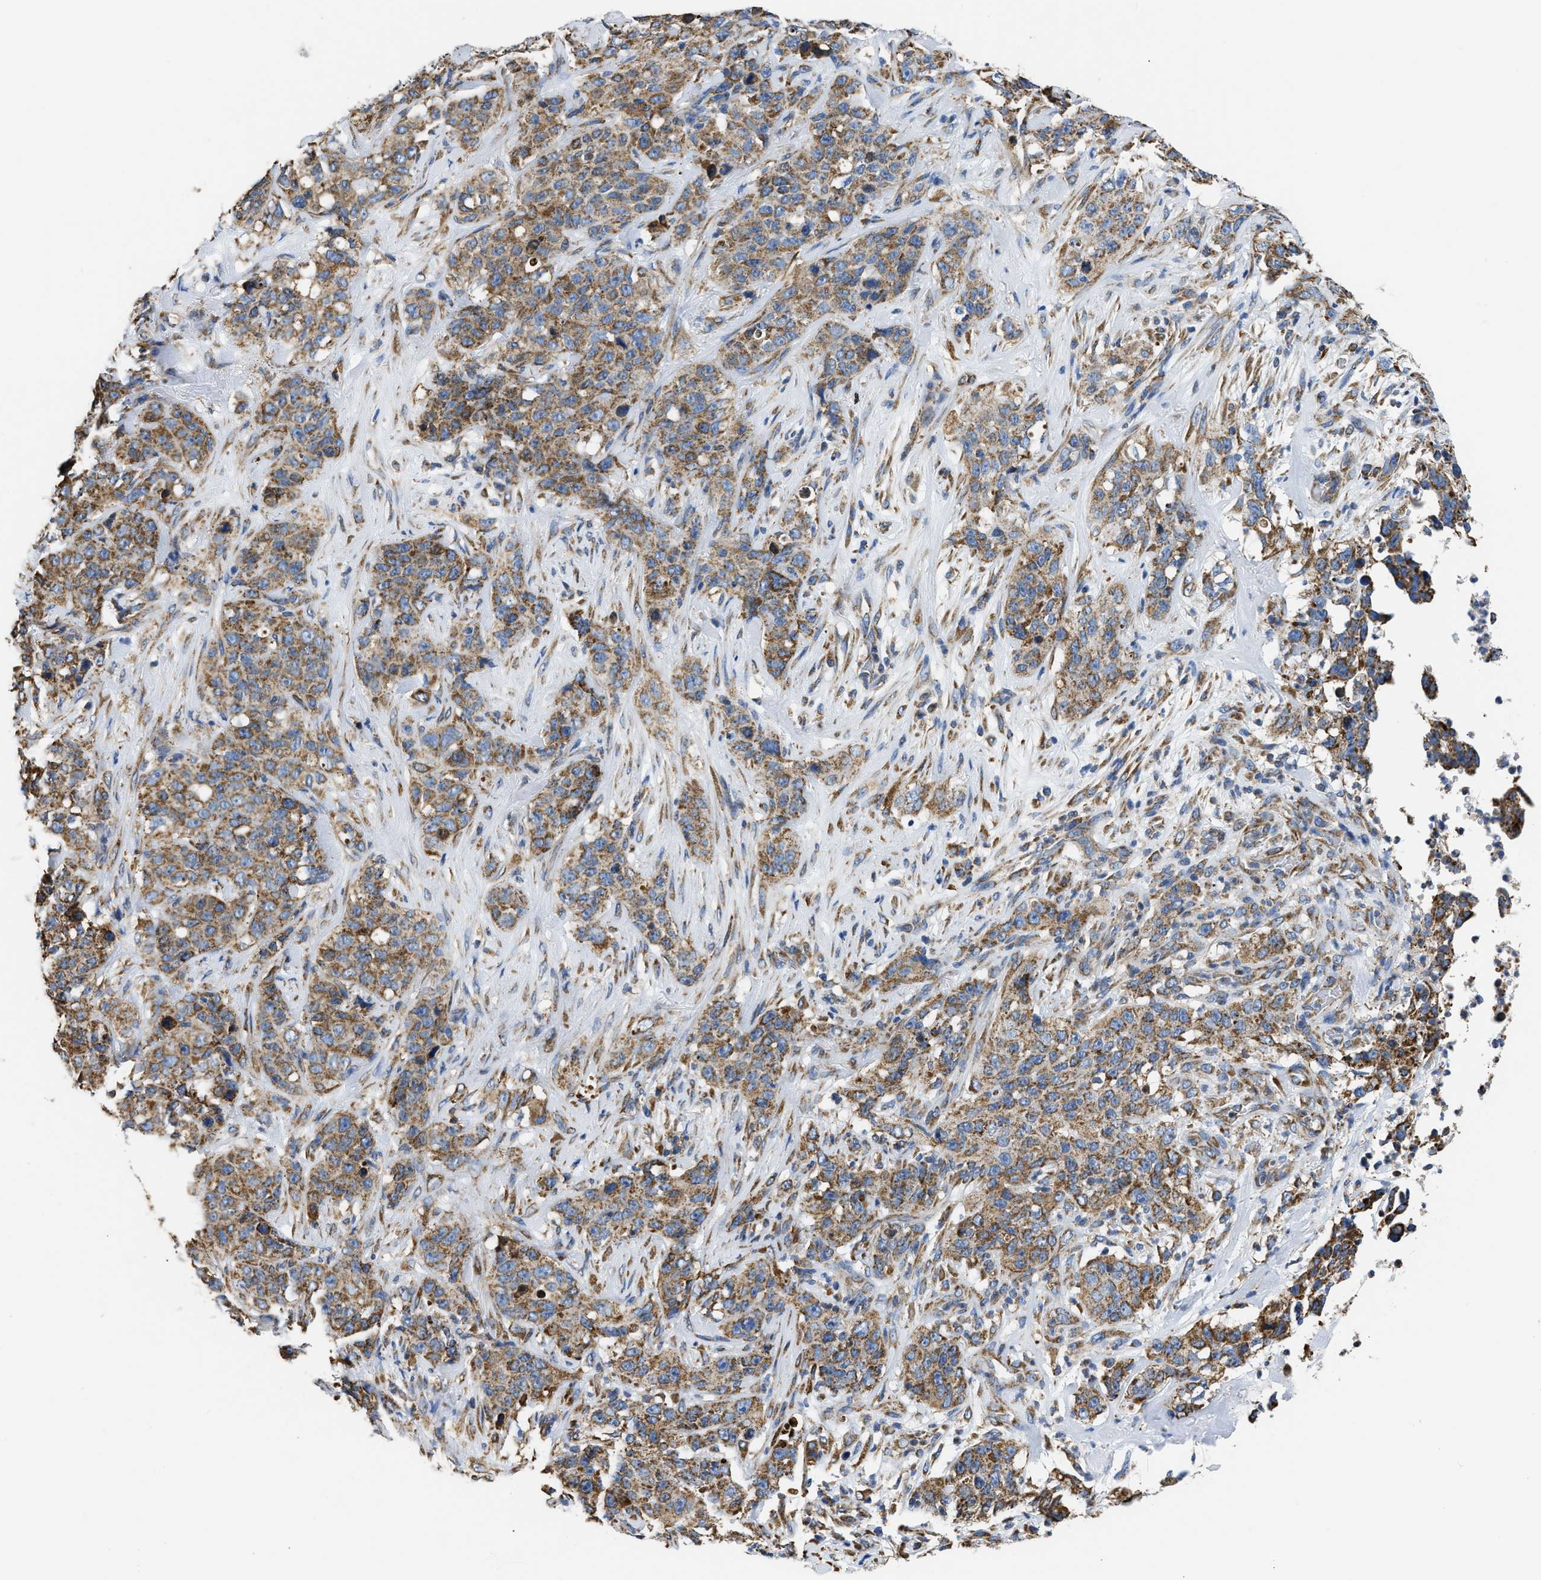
{"staining": {"intensity": "moderate", "quantity": ">75%", "location": "cytoplasmic/membranous"}, "tissue": "stomach cancer", "cell_type": "Tumor cells", "image_type": "cancer", "snomed": [{"axis": "morphology", "description": "Adenocarcinoma, NOS"}, {"axis": "topography", "description": "Stomach"}], "caption": "A medium amount of moderate cytoplasmic/membranous staining is identified in about >75% of tumor cells in stomach adenocarcinoma tissue. (Brightfield microscopy of DAB IHC at high magnification).", "gene": "CYCS", "patient": {"sex": "male", "age": 48}}